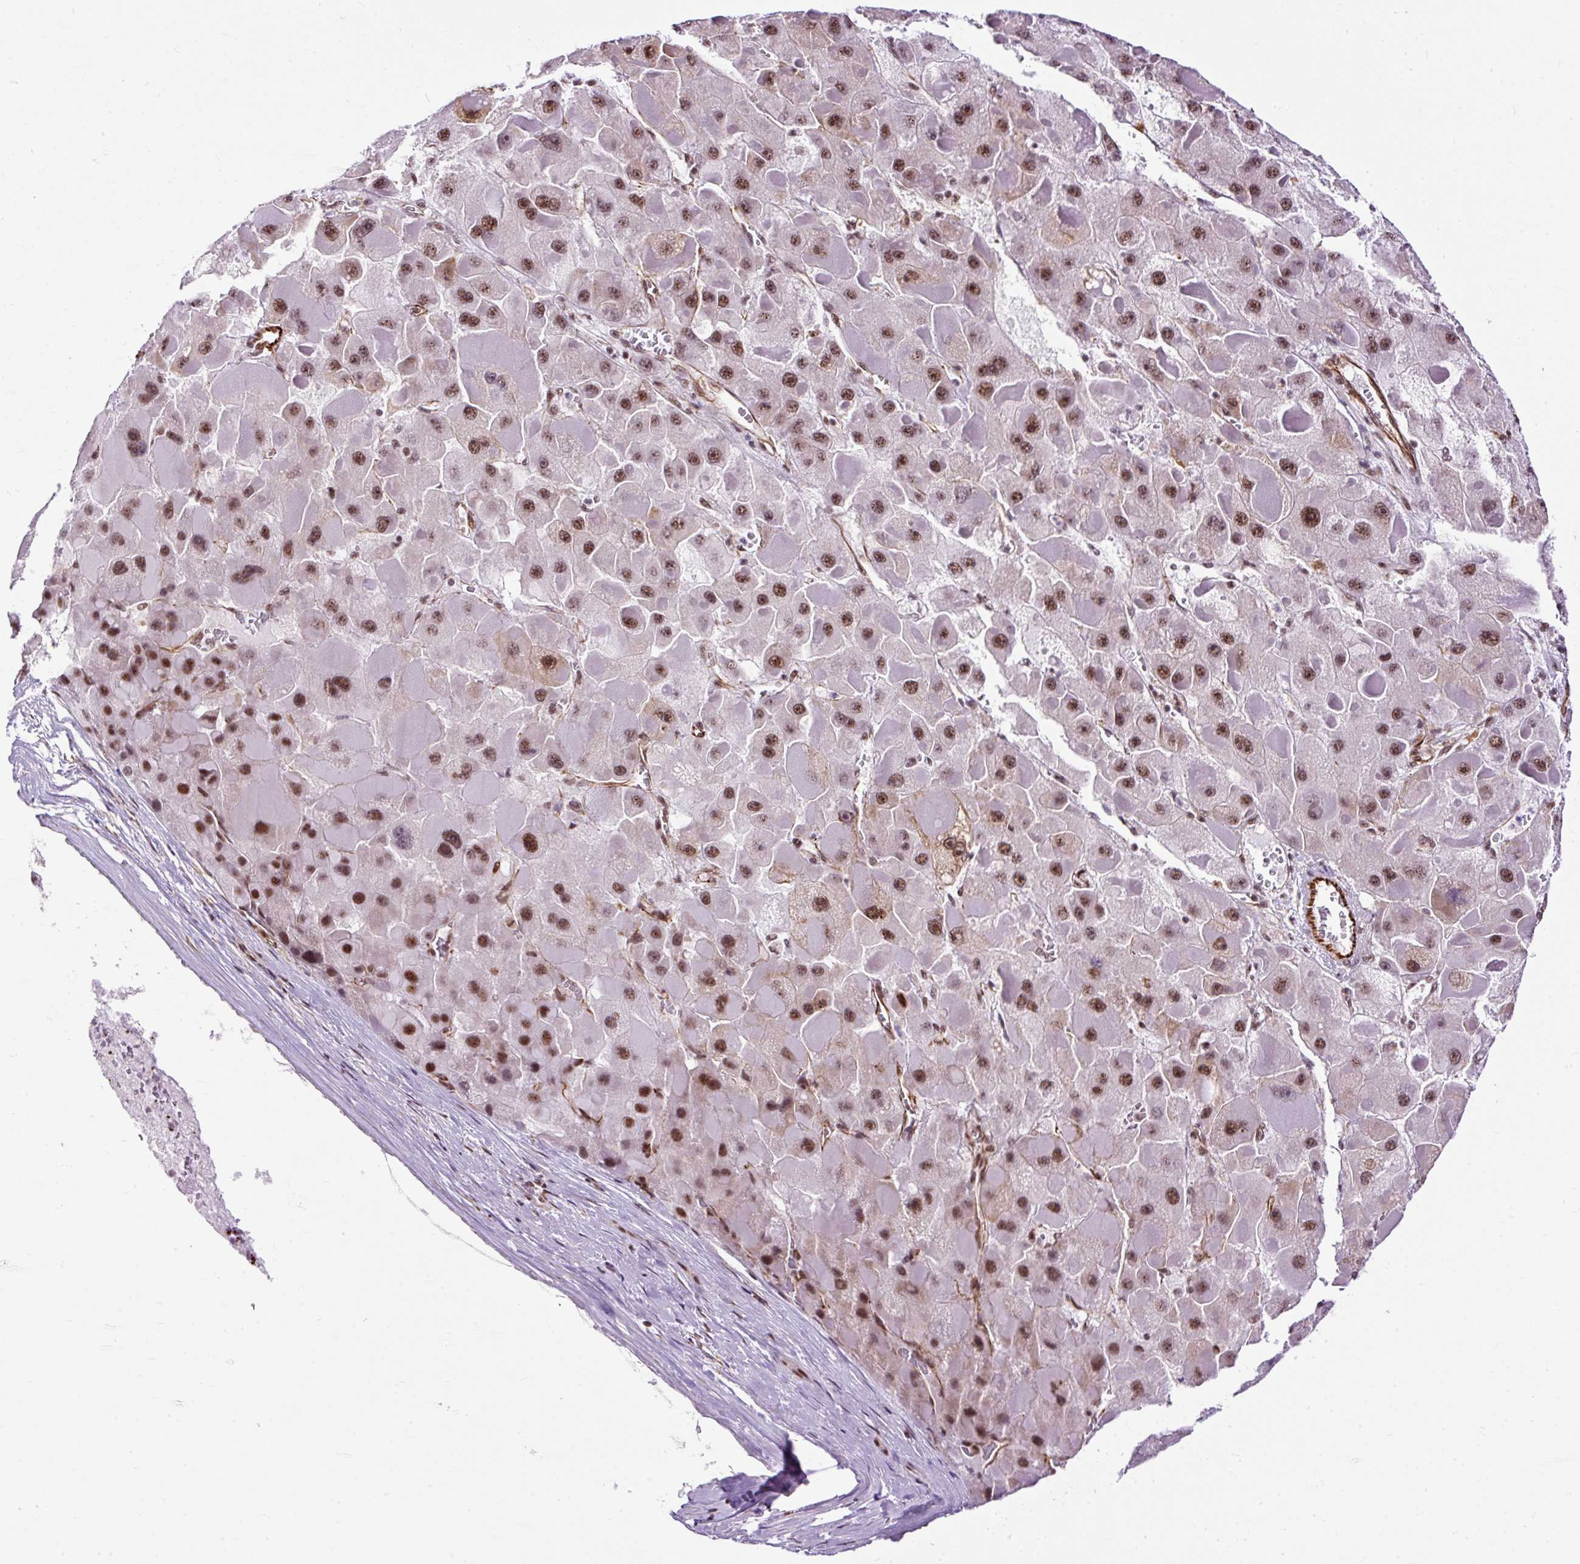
{"staining": {"intensity": "moderate", "quantity": ">75%", "location": "nuclear"}, "tissue": "liver cancer", "cell_type": "Tumor cells", "image_type": "cancer", "snomed": [{"axis": "morphology", "description": "Carcinoma, Hepatocellular, NOS"}, {"axis": "topography", "description": "Liver"}], "caption": "Liver cancer stained with DAB (3,3'-diaminobenzidine) immunohistochemistry (IHC) demonstrates medium levels of moderate nuclear expression in approximately >75% of tumor cells.", "gene": "LUC7L2", "patient": {"sex": "female", "age": 73}}